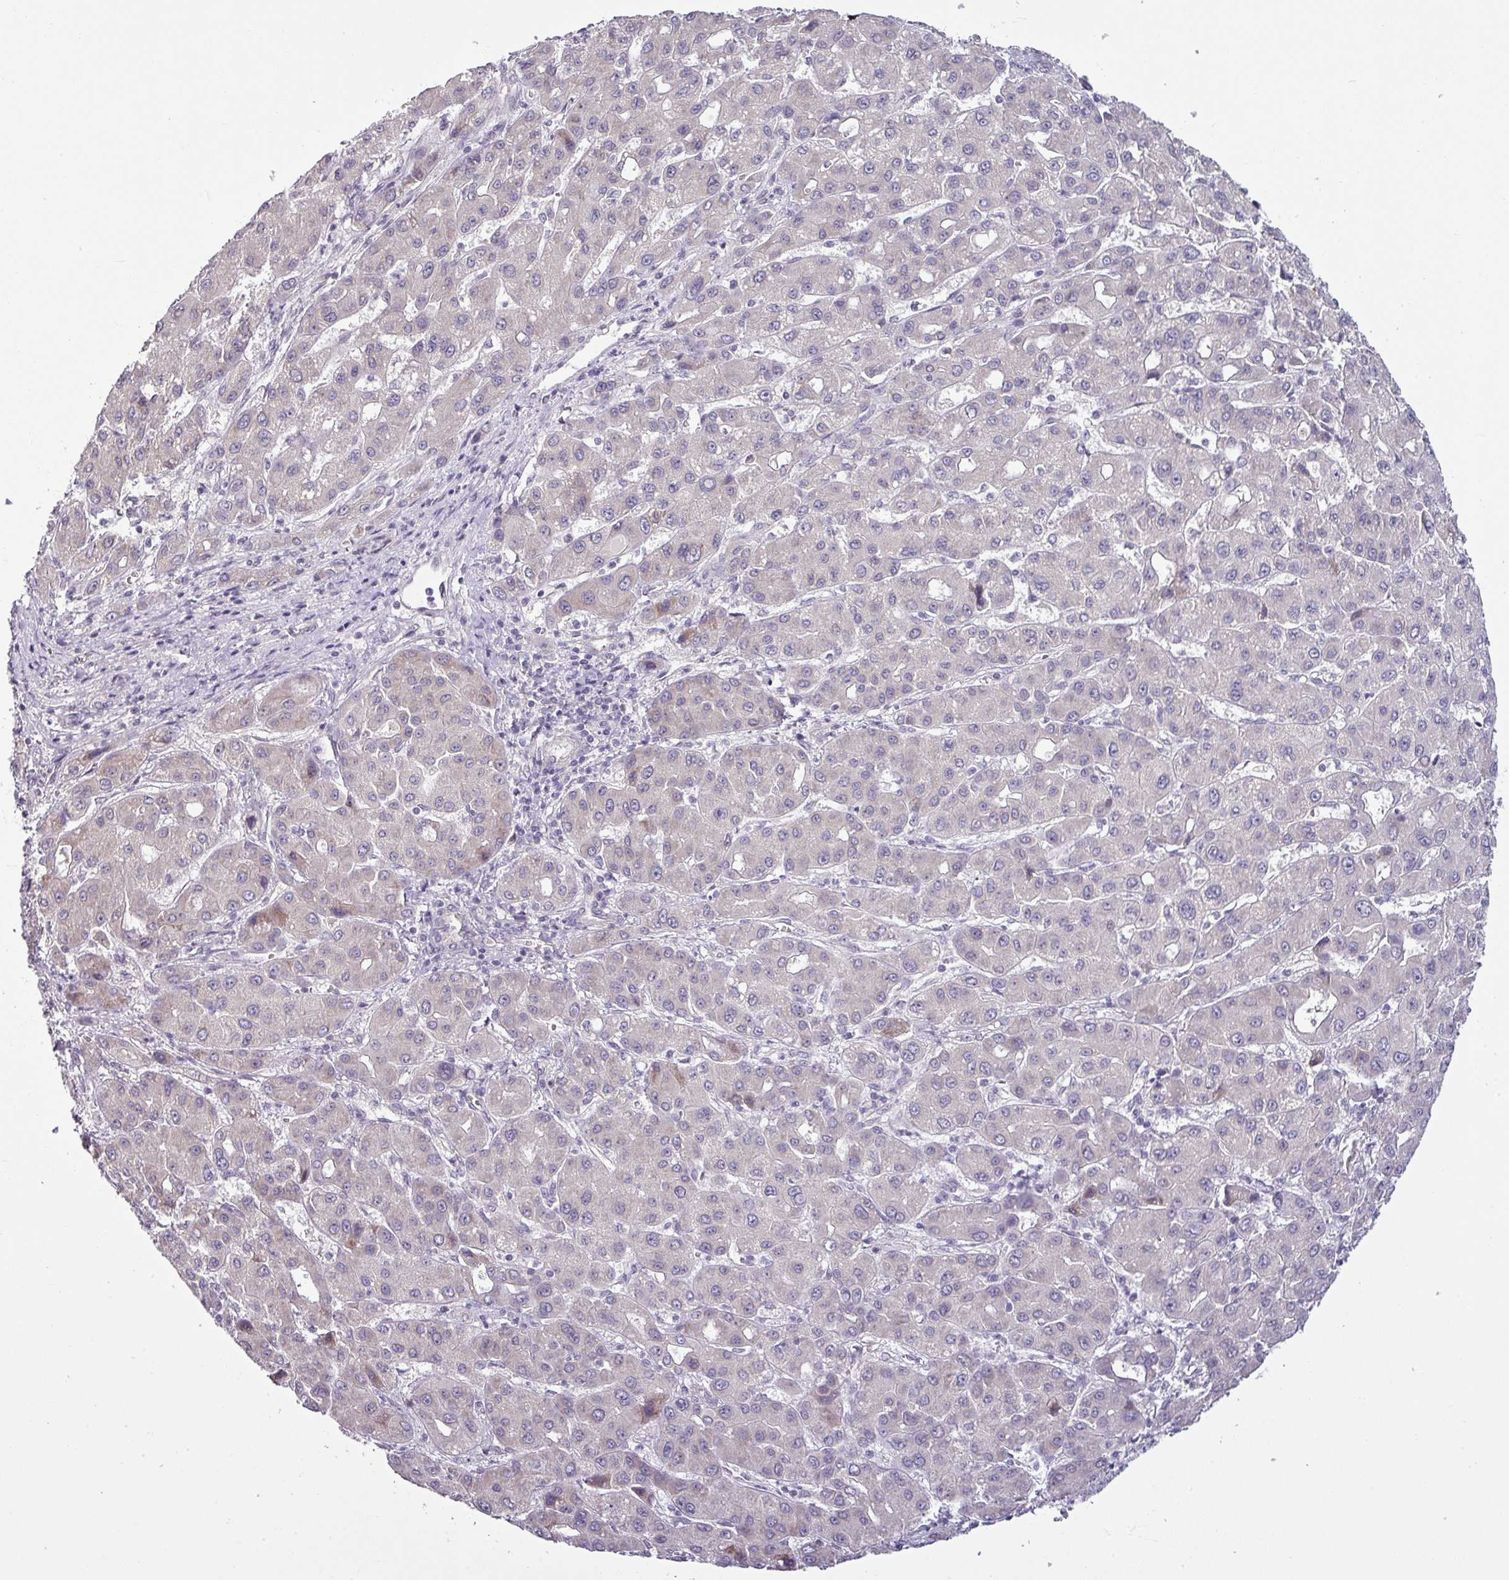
{"staining": {"intensity": "negative", "quantity": "none", "location": "none"}, "tissue": "liver cancer", "cell_type": "Tumor cells", "image_type": "cancer", "snomed": [{"axis": "morphology", "description": "Carcinoma, Hepatocellular, NOS"}, {"axis": "topography", "description": "Liver"}], "caption": "Liver hepatocellular carcinoma stained for a protein using immunohistochemistry reveals no staining tumor cells.", "gene": "OR52D1", "patient": {"sex": "male", "age": 55}}